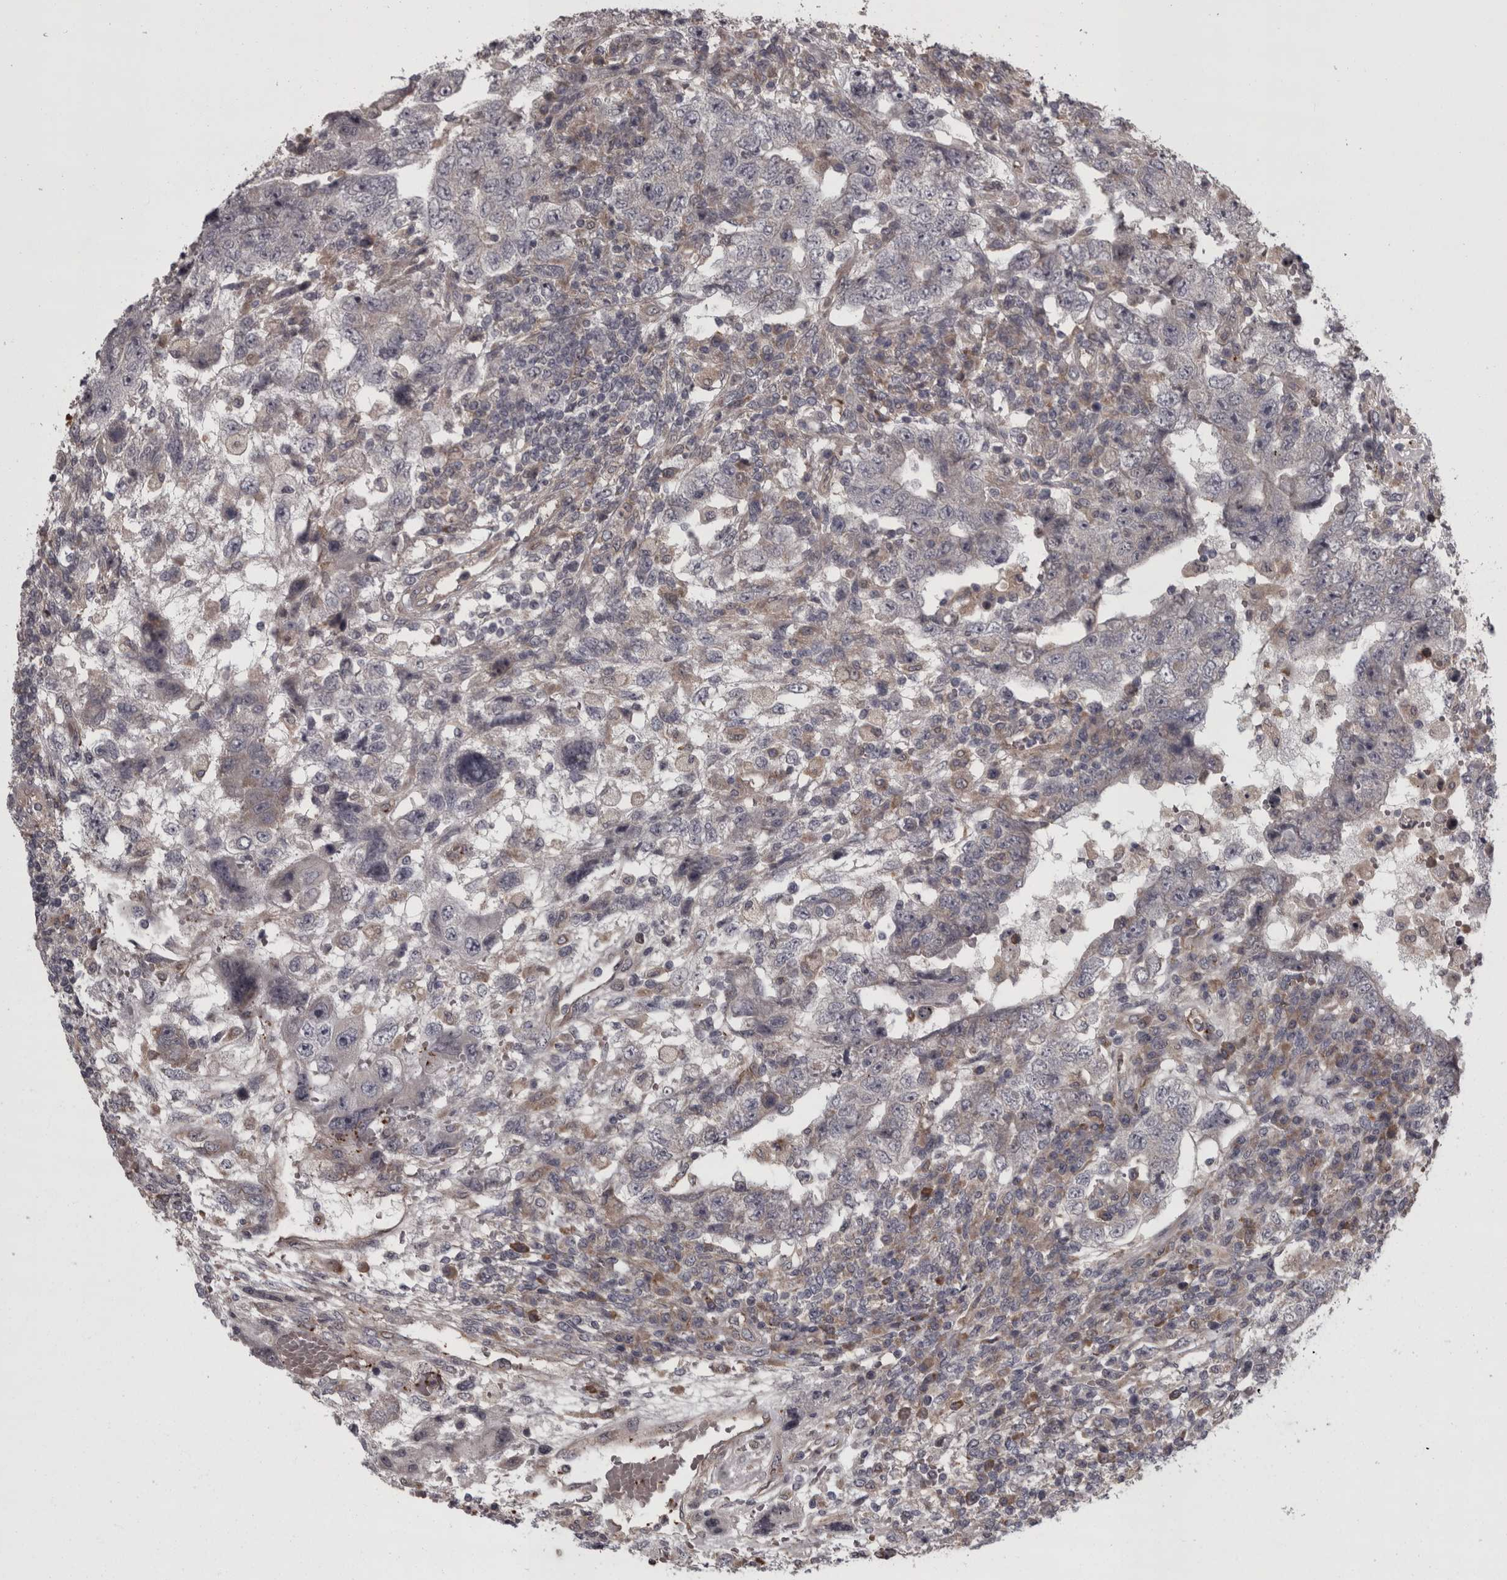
{"staining": {"intensity": "negative", "quantity": "none", "location": "none"}, "tissue": "testis cancer", "cell_type": "Tumor cells", "image_type": "cancer", "snomed": [{"axis": "morphology", "description": "Carcinoma, Embryonal, NOS"}, {"axis": "topography", "description": "Testis"}], "caption": "Protein analysis of testis cancer displays no significant positivity in tumor cells.", "gene": "RSU1", "patient": {"sex": "male", "age": 26}}